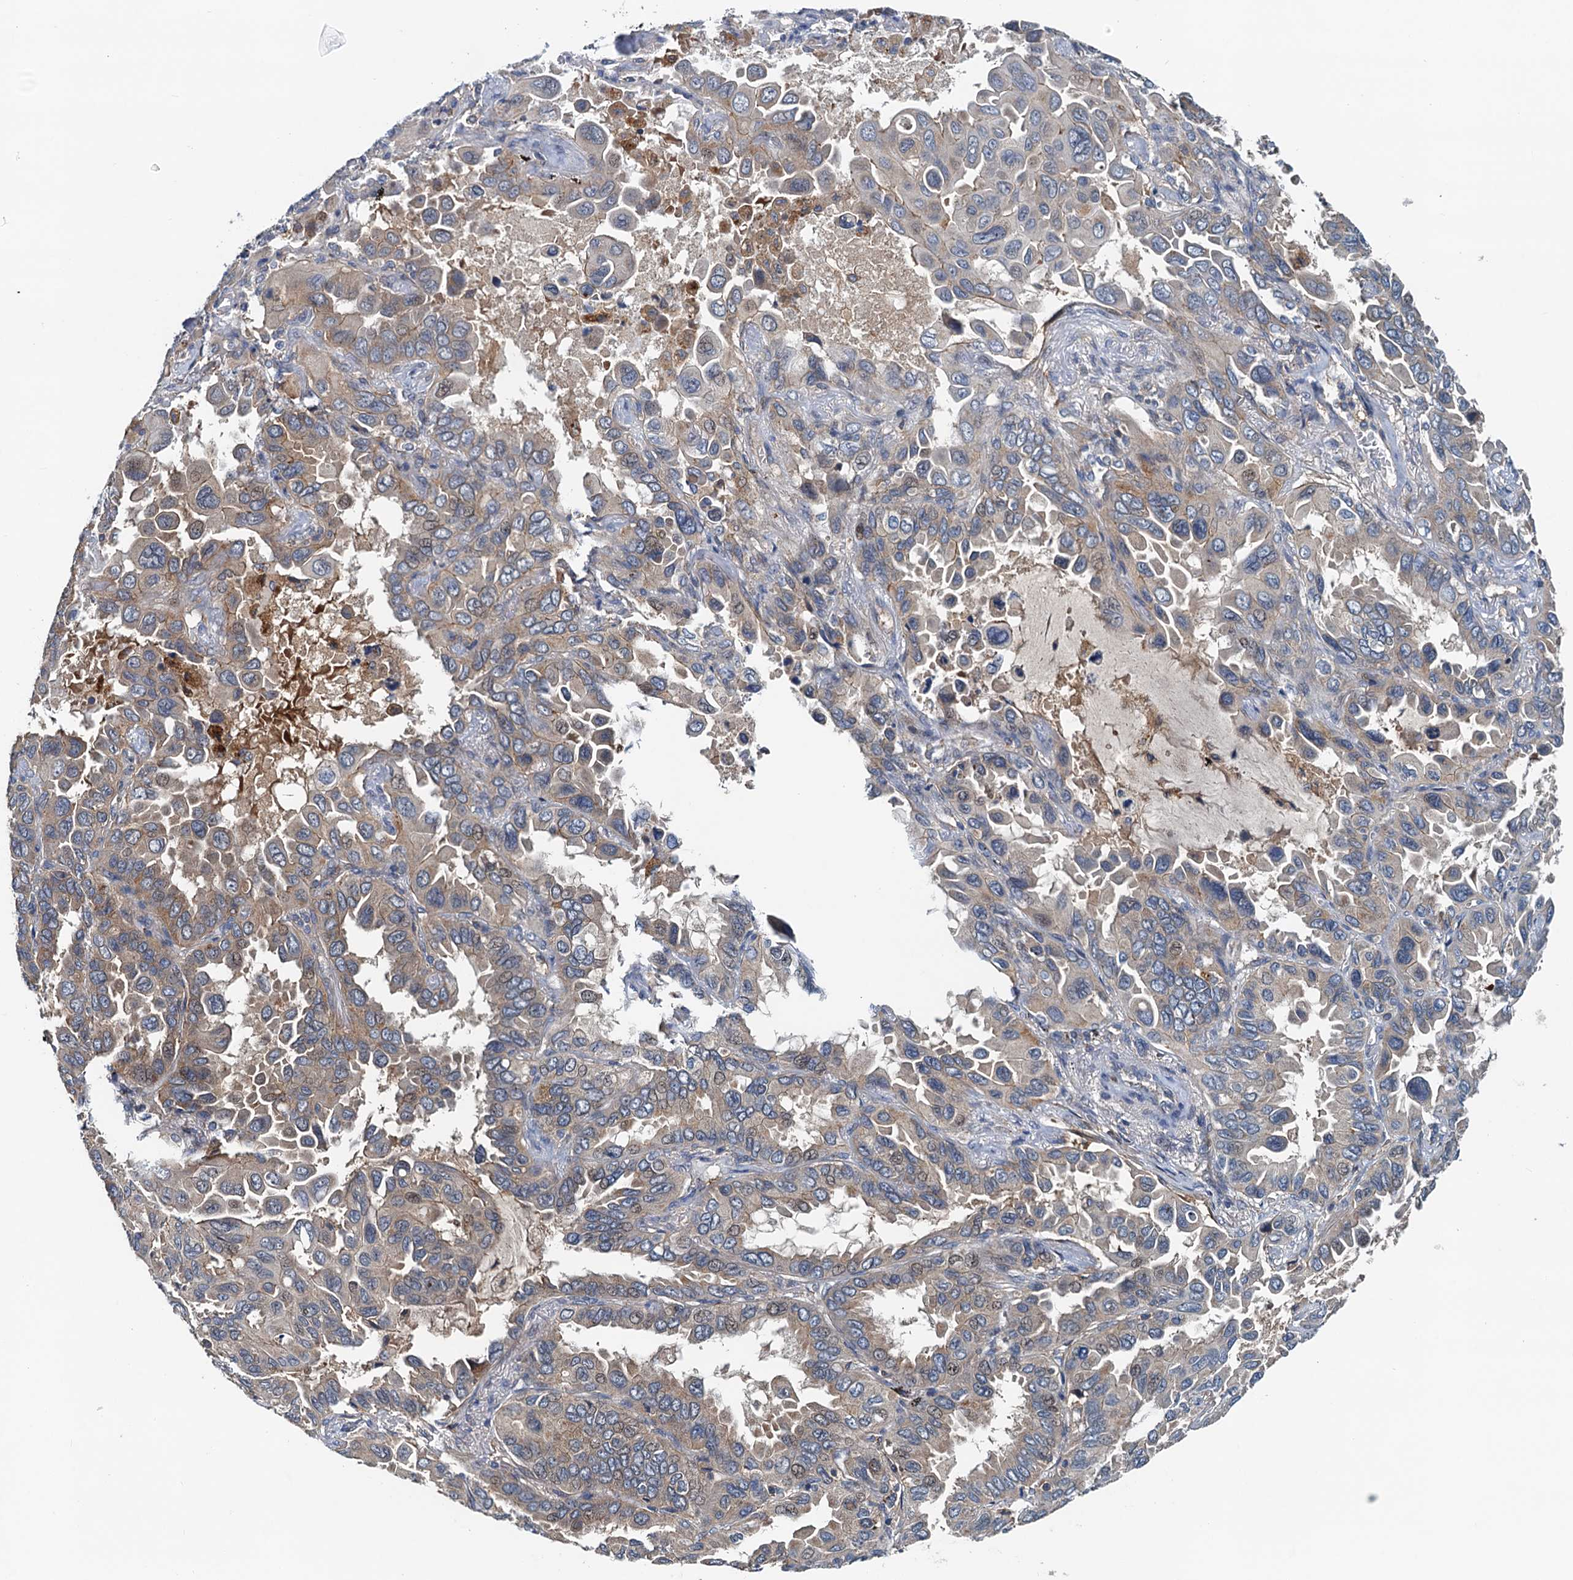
{"staining": {"intensity": "weak", "quantity": "25%-75%", "location": "cytoplasmic/membranous"}, "tissue": "lung cancer", "cell_type": "Tumor cells", "image_type": "cancer", "snomed": [{"axis": "morphology", "description": "Adenocarcinoma, NOS"}, {"axis": "topography", "description": "Lung"}], "caption": "Immunohistochemical staining of human lung cancer (adenocarcinoma) displays low levels of weak cytoplasmic/membranous protein staining in about 25%-75% of tumor cells.", "gene": "EFL1", "patient": {"sex": "male", "age": 64}}